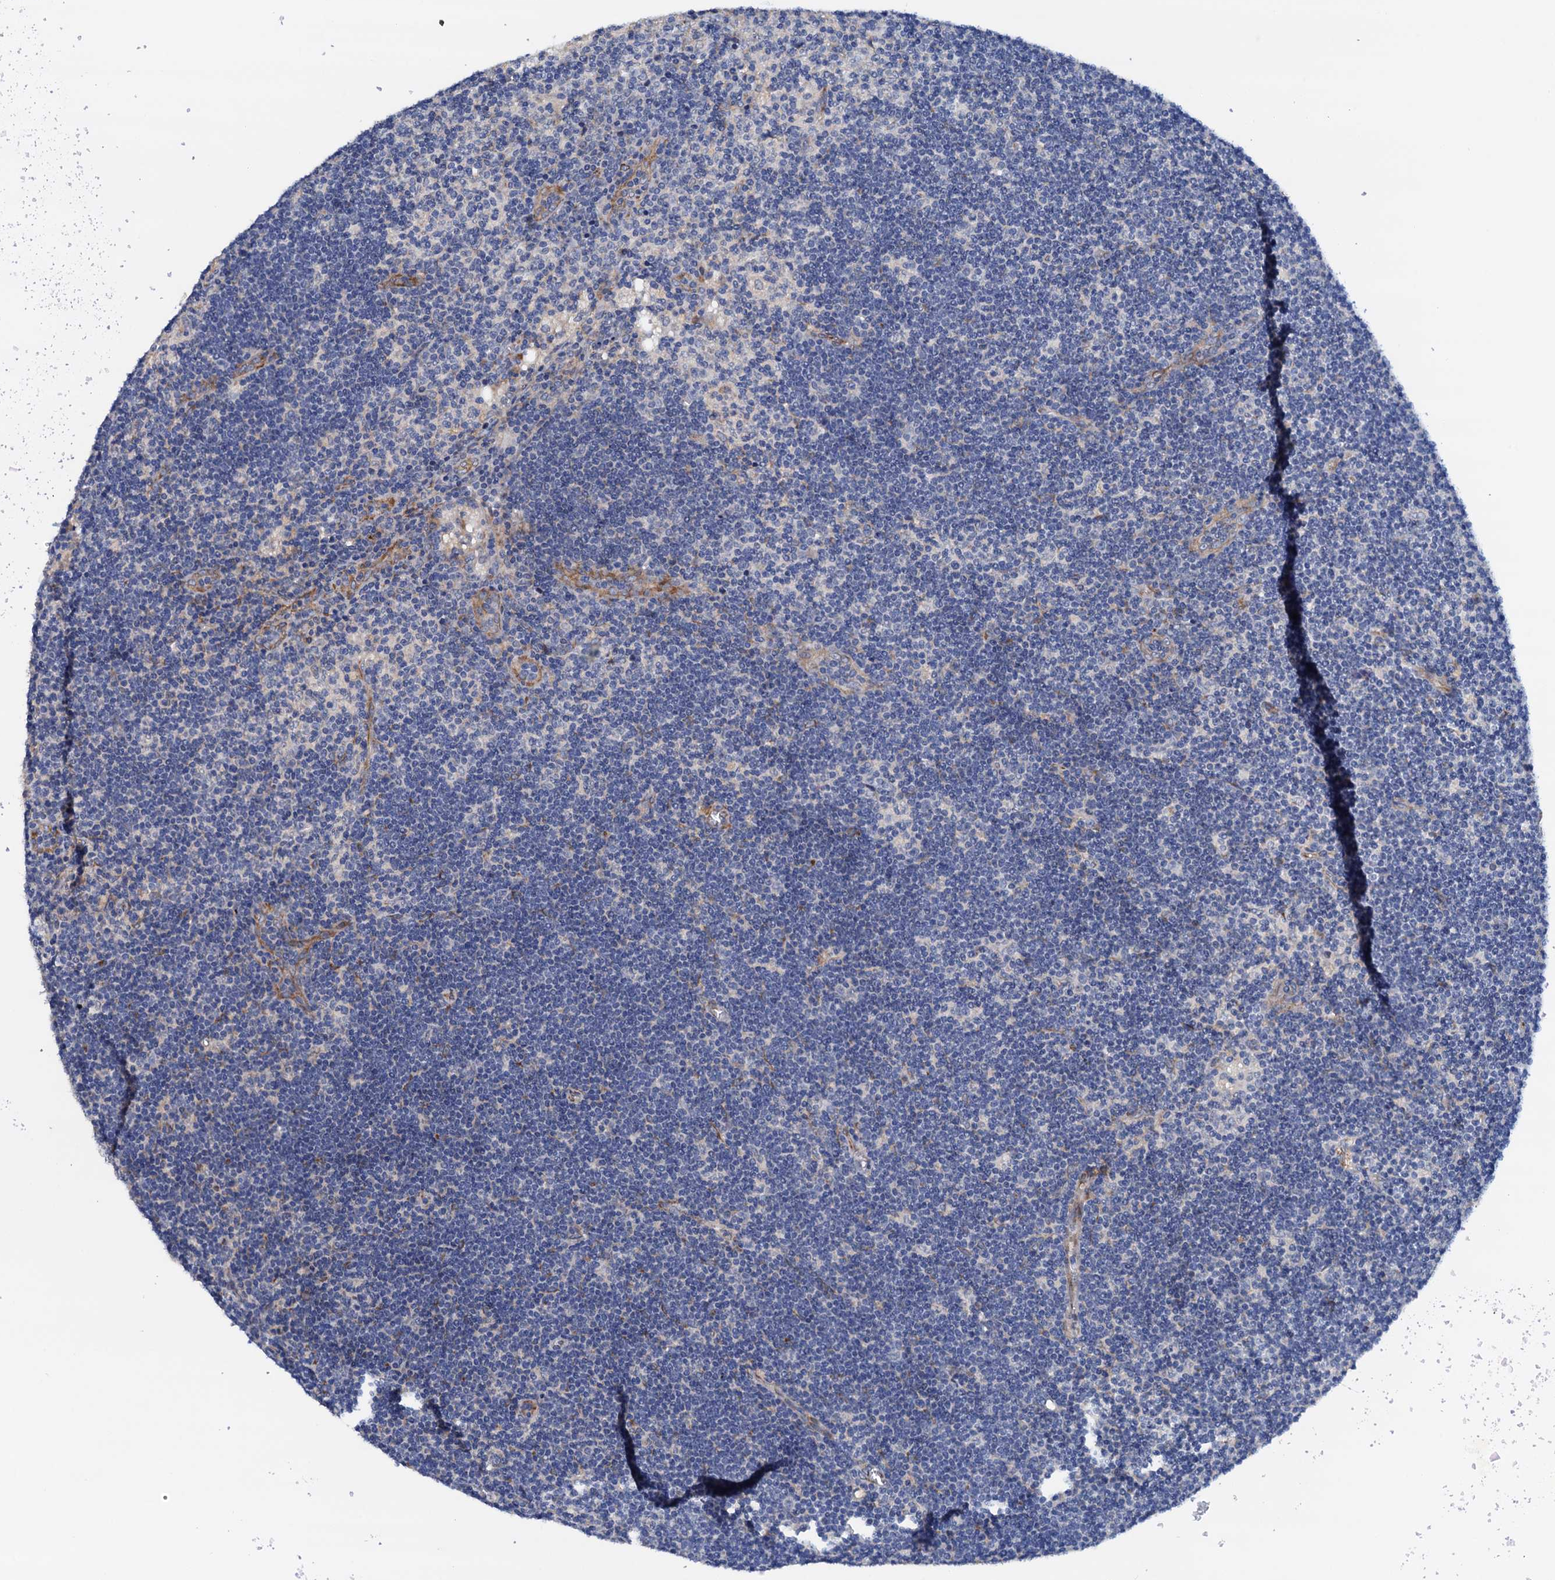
{"staining": {"intensity": "negative", "quantity": "none", "location": "none"}, "tissue": "lymph node", "cell_type": "Germinal center cells", "image_type": "normal", "snomed": [{"axis": "morphology", "description": "Normal tissue, NOS"}, {"axis": "topography", "description": "Lymph node"}], "caption": "Immunohistochemistry histopathology image of normal lymph node: human lymph node stained with DAB (3,3'-diaminobenzidine) exhibits no significant protein staining in germinal center cells.", "gene": "RASSF9", "patient": {"sex": "male", "age": 24}}